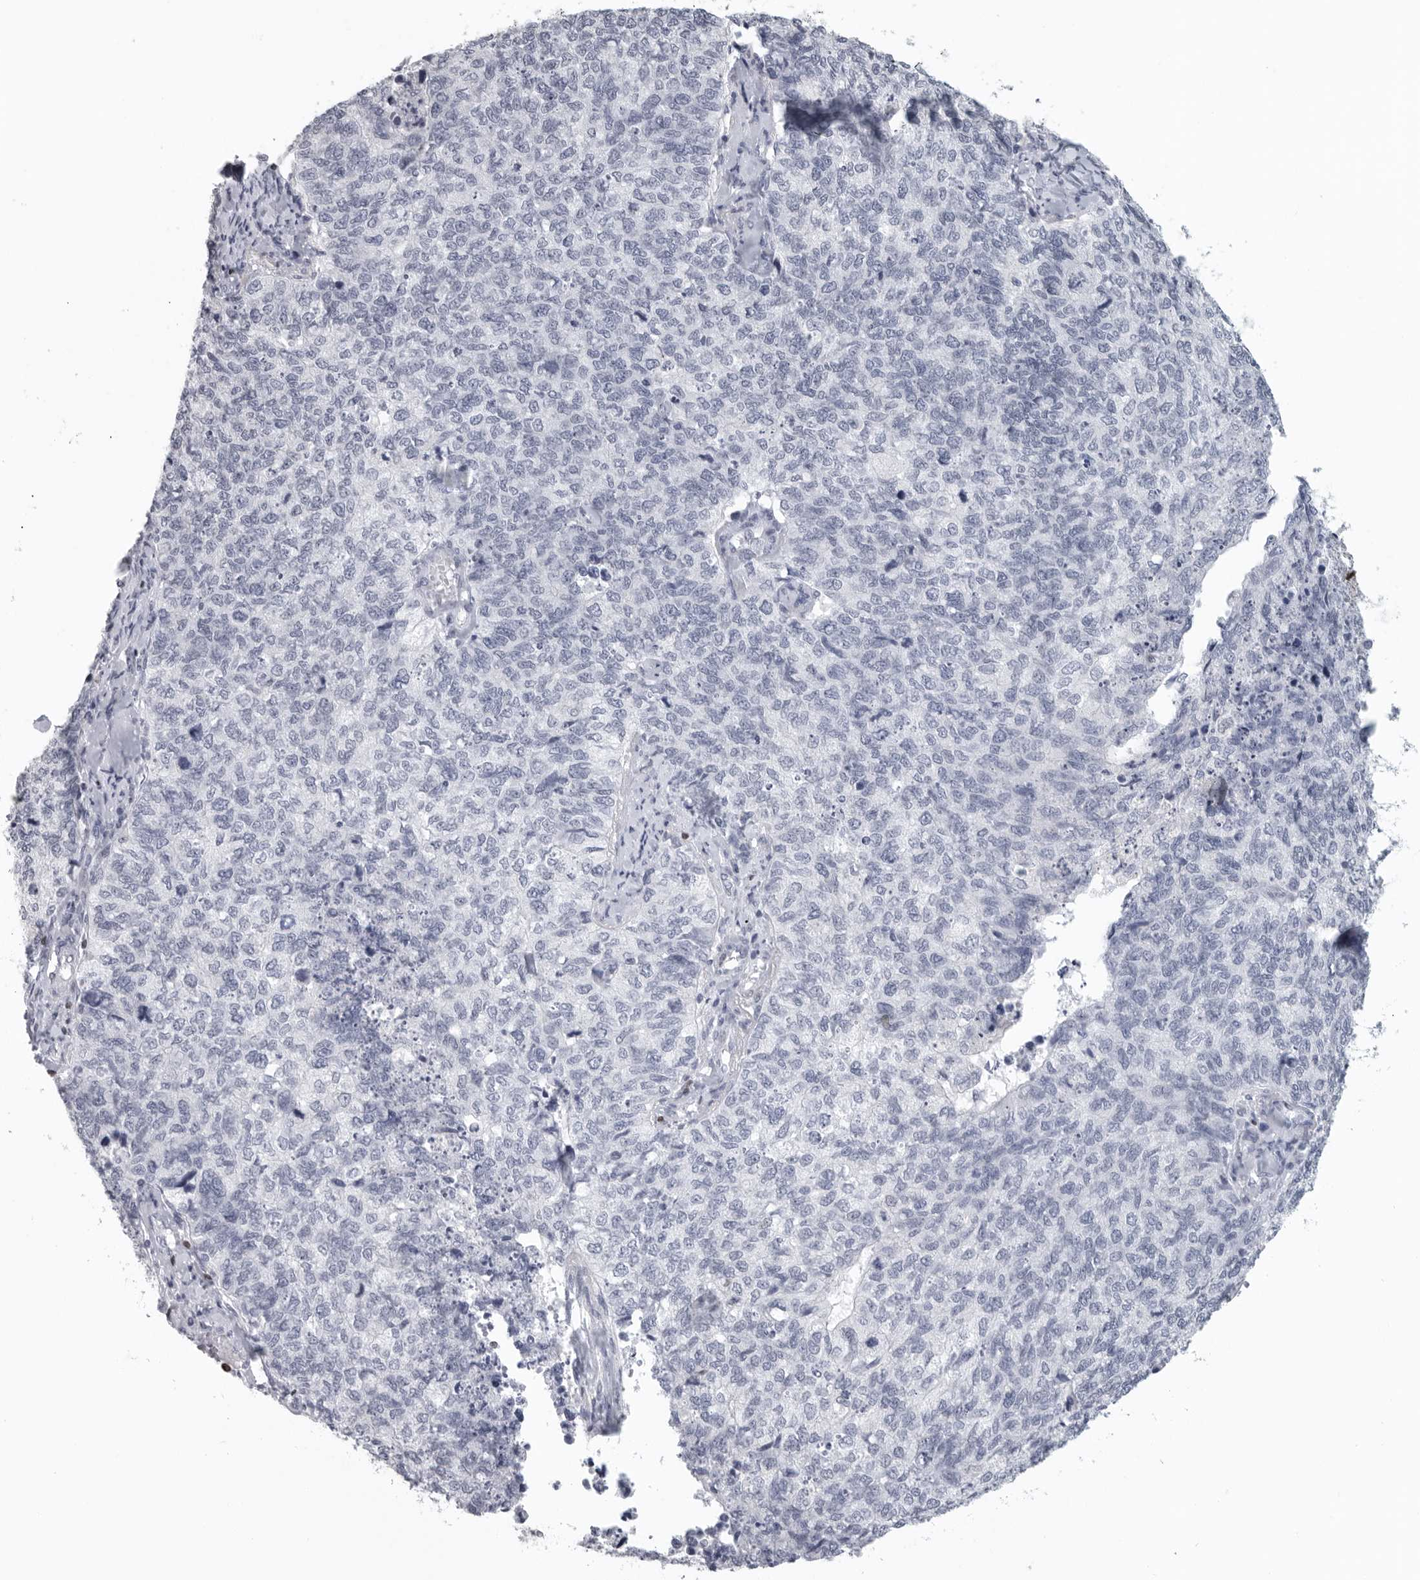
{"staining": {"intensity": "negative", "quantity": "none", "location": "none"}, "tissue": "cervical cancer", "cell_type": "Tumor cells", "image_type": "cancer", "snomed": [{"axis": "morphology", "description": "Squamous cell carcinoma, NOS"}, {"axis": "topography", "description": "Cervix"}], "caption": "IHC micrograph of neoplastic tissue: squamous cell carcinoma (cervical) stained with DAB shows no significant protein expression in tumor cells. The staining was performed using DAB to visualize the protein expression in brown, while the nuclei were stained in blue with hematoxylin (Magnification: 20x).", "gene": "SATB2", "patient": {"sex": "female", "age": 63}}